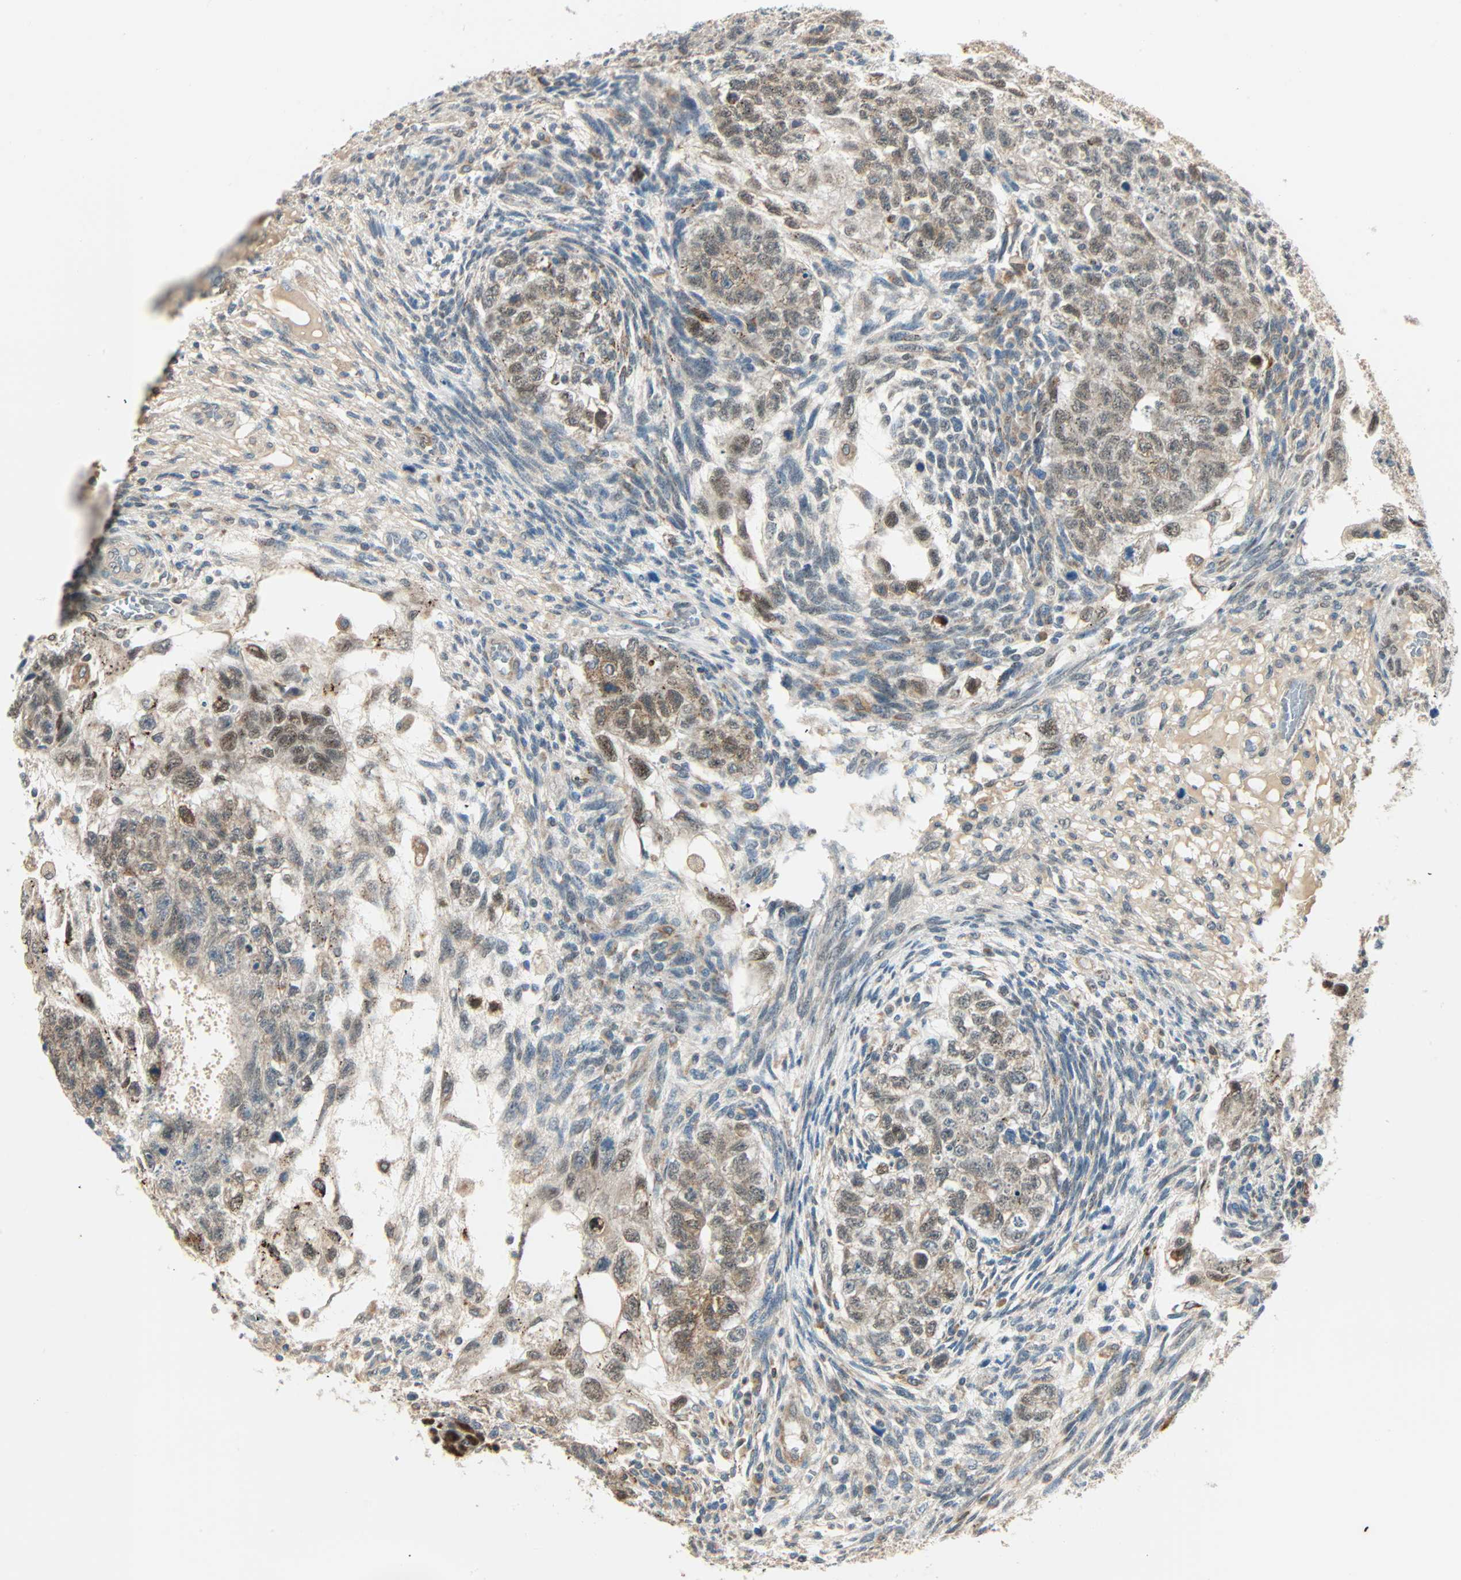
{"staining": {"intensity": "moderate", "quantity": ">75%", "location": "cytoplasmic/membranous,nuclear"}, "tissue": "testis cancer", "cell_type": "Tumor cells", "image_type": "cancer", "snomed": [{"axis": "morphology", "description": "Normal tissue, NOS"}, {"axis": "morphology", "description": "Carcinoma, Embryonal, NOS"}, {"axis": "topography", "description": "Testis"}], "caption": "High-power microscopy captured an IHC histopathology image of testis embryonal carcinoma, revealing moderate cytoplasmic/membranous and nuclear staining in about >75% of tumor cells.", "gene": "PNPLA6", "patient": {"sex": "male", "age": 36}}